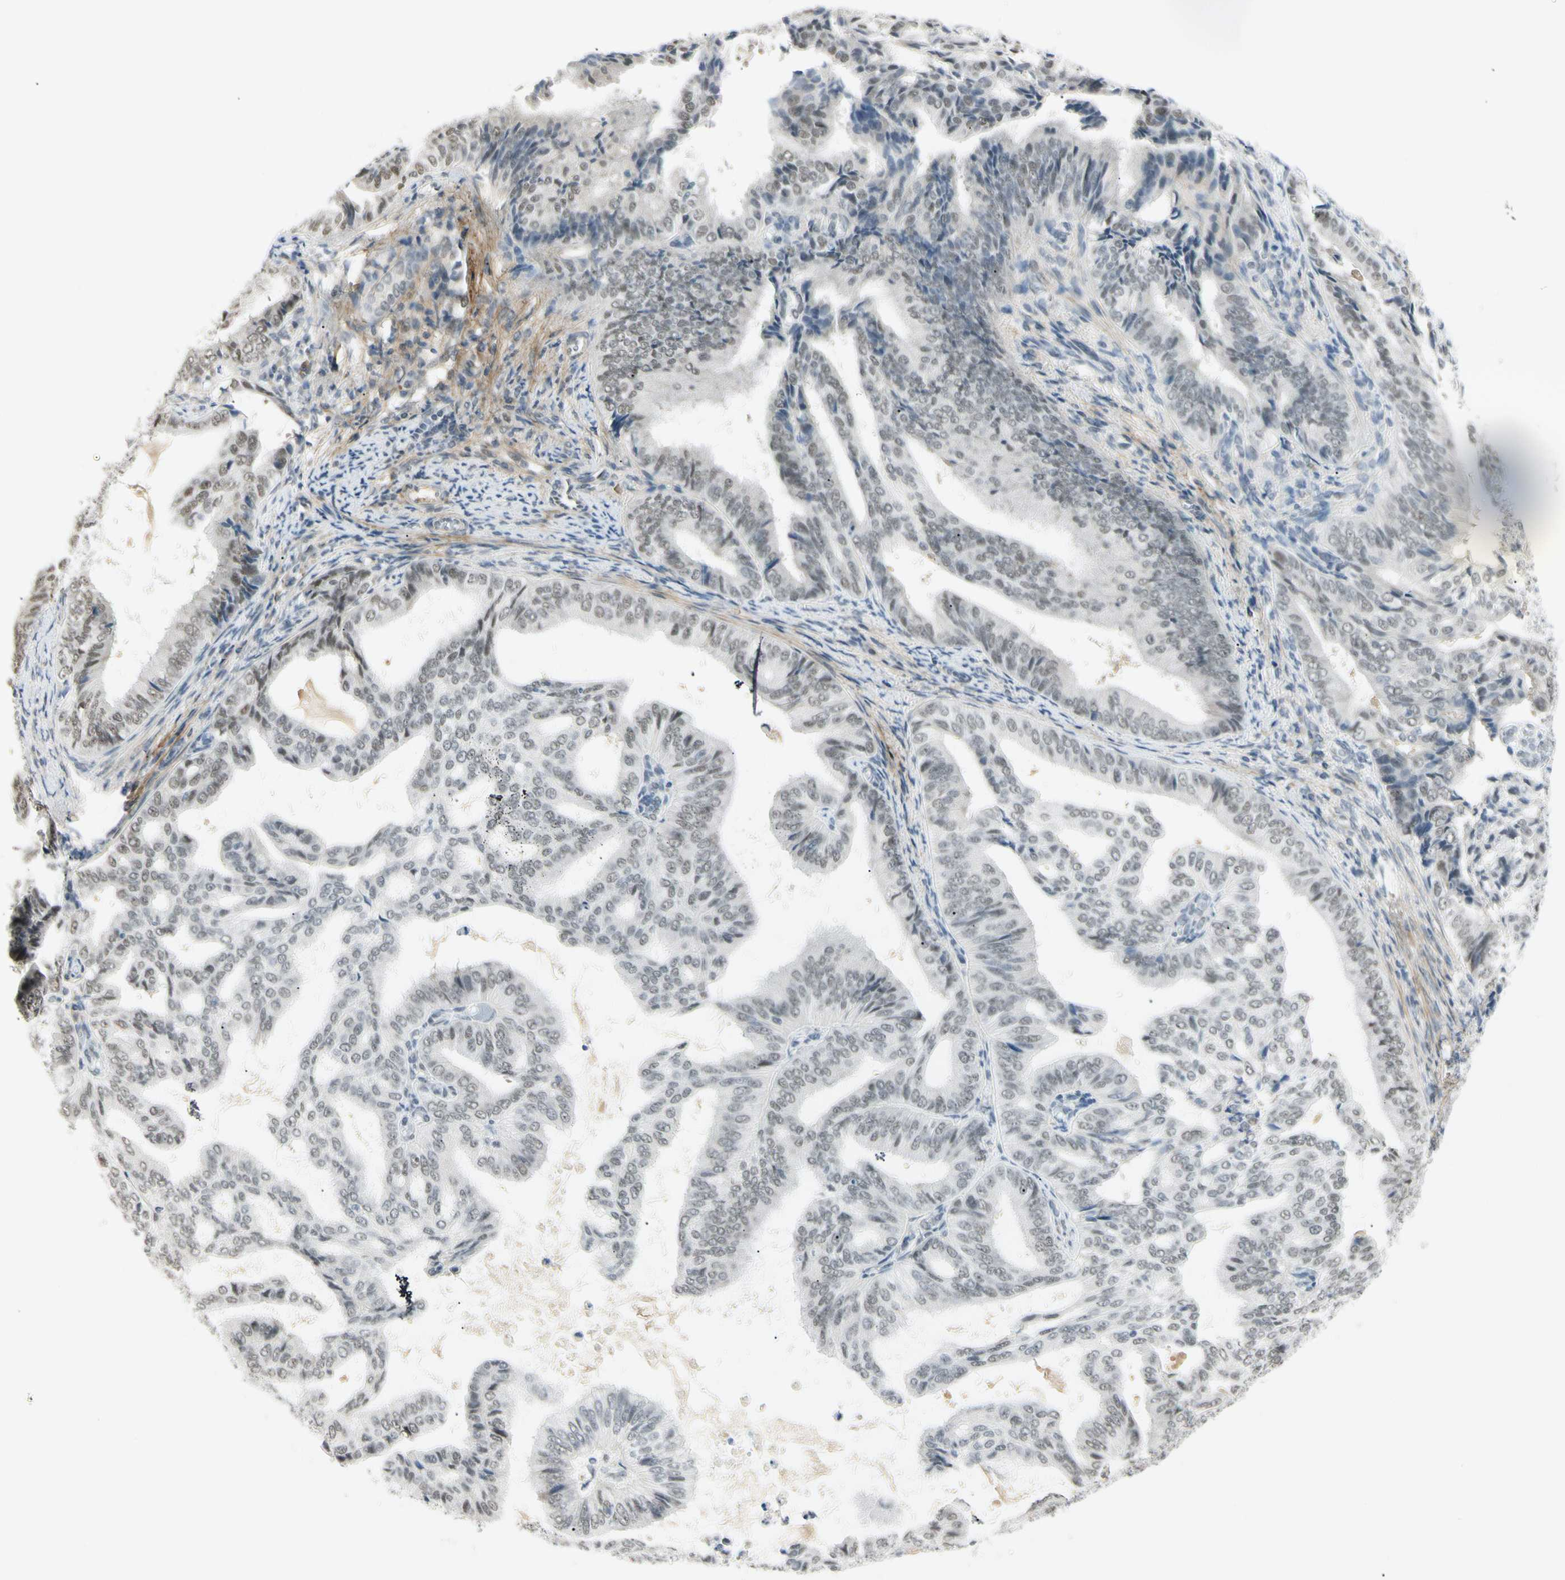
{"staining": {"intensity": "weak", "quantity": ">75%", "location": "nuclear"}, "tissue": "endometrial cancer", "cell_type": "Tumor cells", "image_type": "cancer", "snomed": [{"axis": "morphology", "description": "Adenocarcinoma, NOS"}, {"axis": "topography", "description": "Endometrium"}], "caption": "High-power microscopy captured an immunohistochemistry (IHC) photomicrograph of adenocarcinoma (endometrial), revealing weak nuclear expression in about >75% of tumor cells.", "gene": "ASPN", "patient": {"sex": "female", "age": 58}}